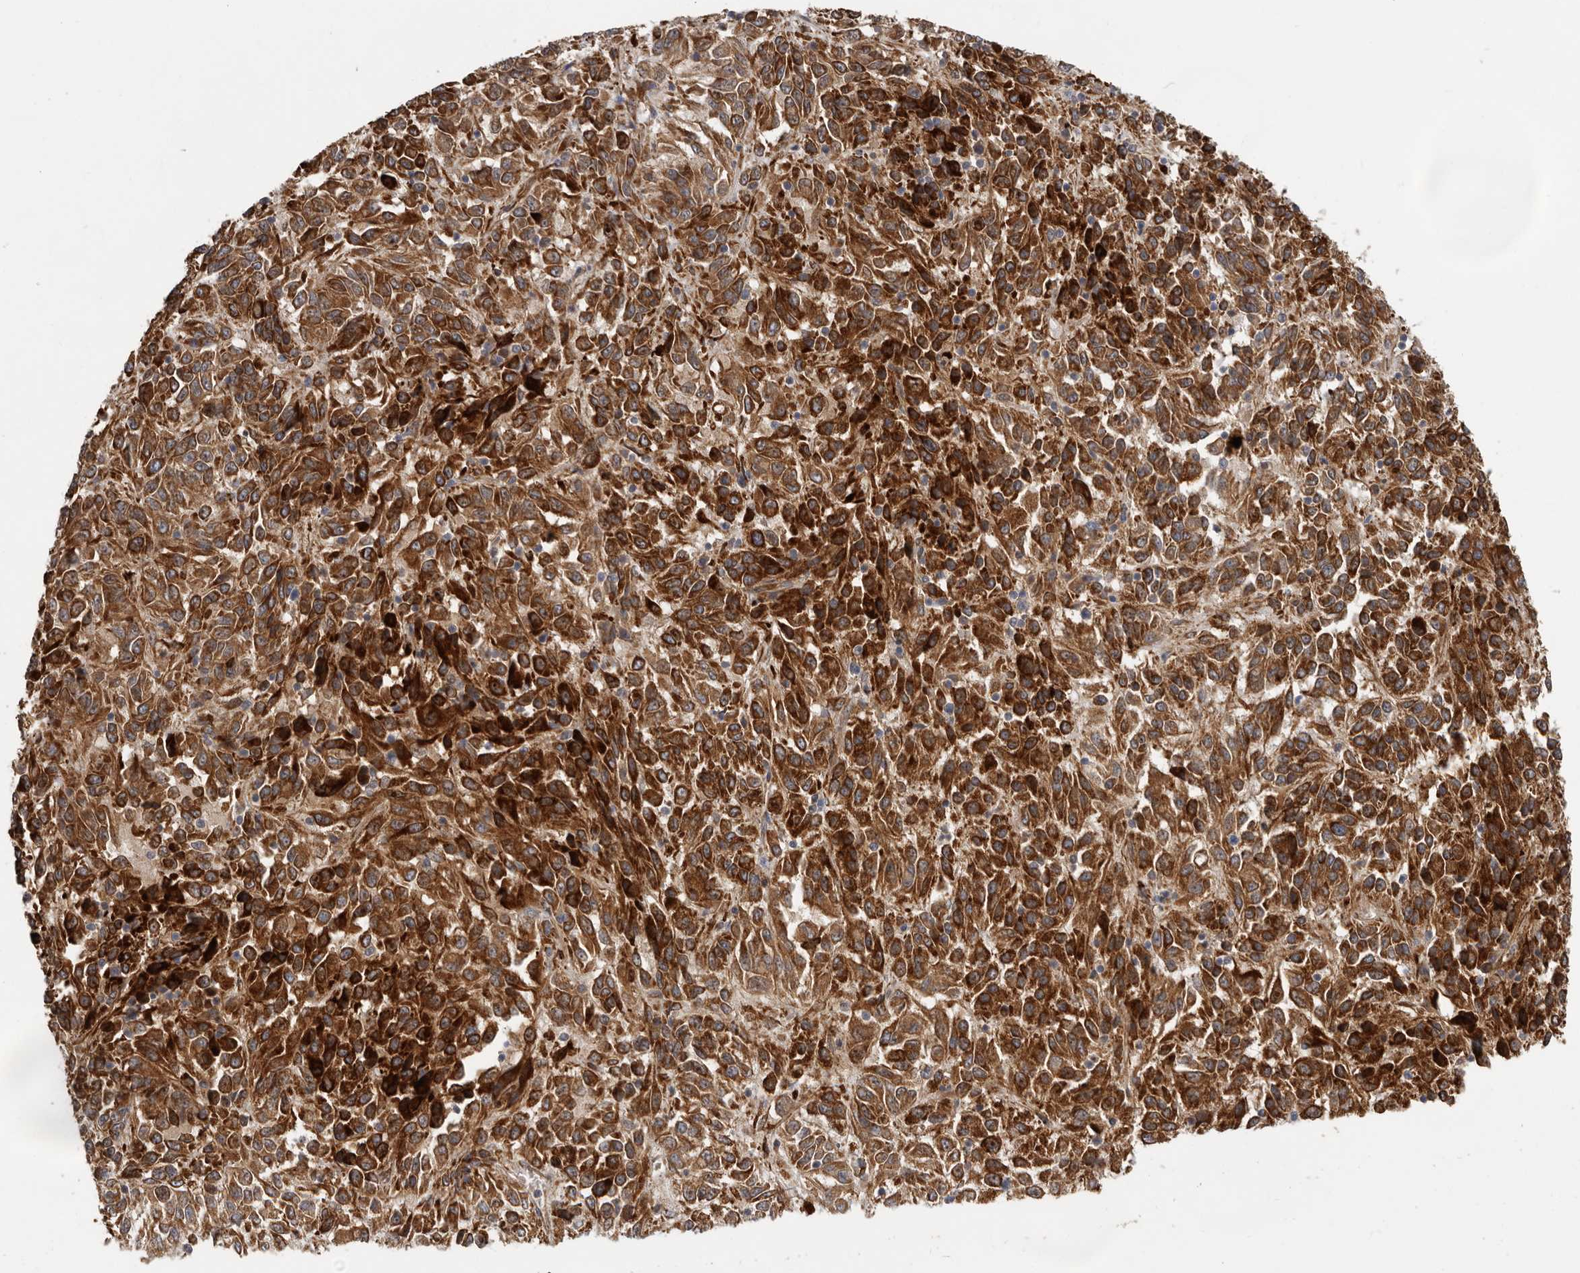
{"staining": {"intensity": "strong", "quantity": ">75%", "location": "cytoplasmic/membranous"}, "tissue": "melanoma", "cell_type": "Tumor cells", "image_type": "cancer", "snomed": [{"axis": "morphology", "description": "Malignant melanoma, Metastatic site"}, {"axis": "topography", "description": "Lung"}], "caption": "IHC photomicrograph of neoplastic tissue: human melanoma stained using immunohistochemistry (IHC) reveals high levels of strong protein expression localized specifically in the cytoplasmic/membranous of tumor cells, appearing as a cytoplasmic/membranous brown color.", "gene": "MTF1", "patient": {"sex": "male", "age": 64}}